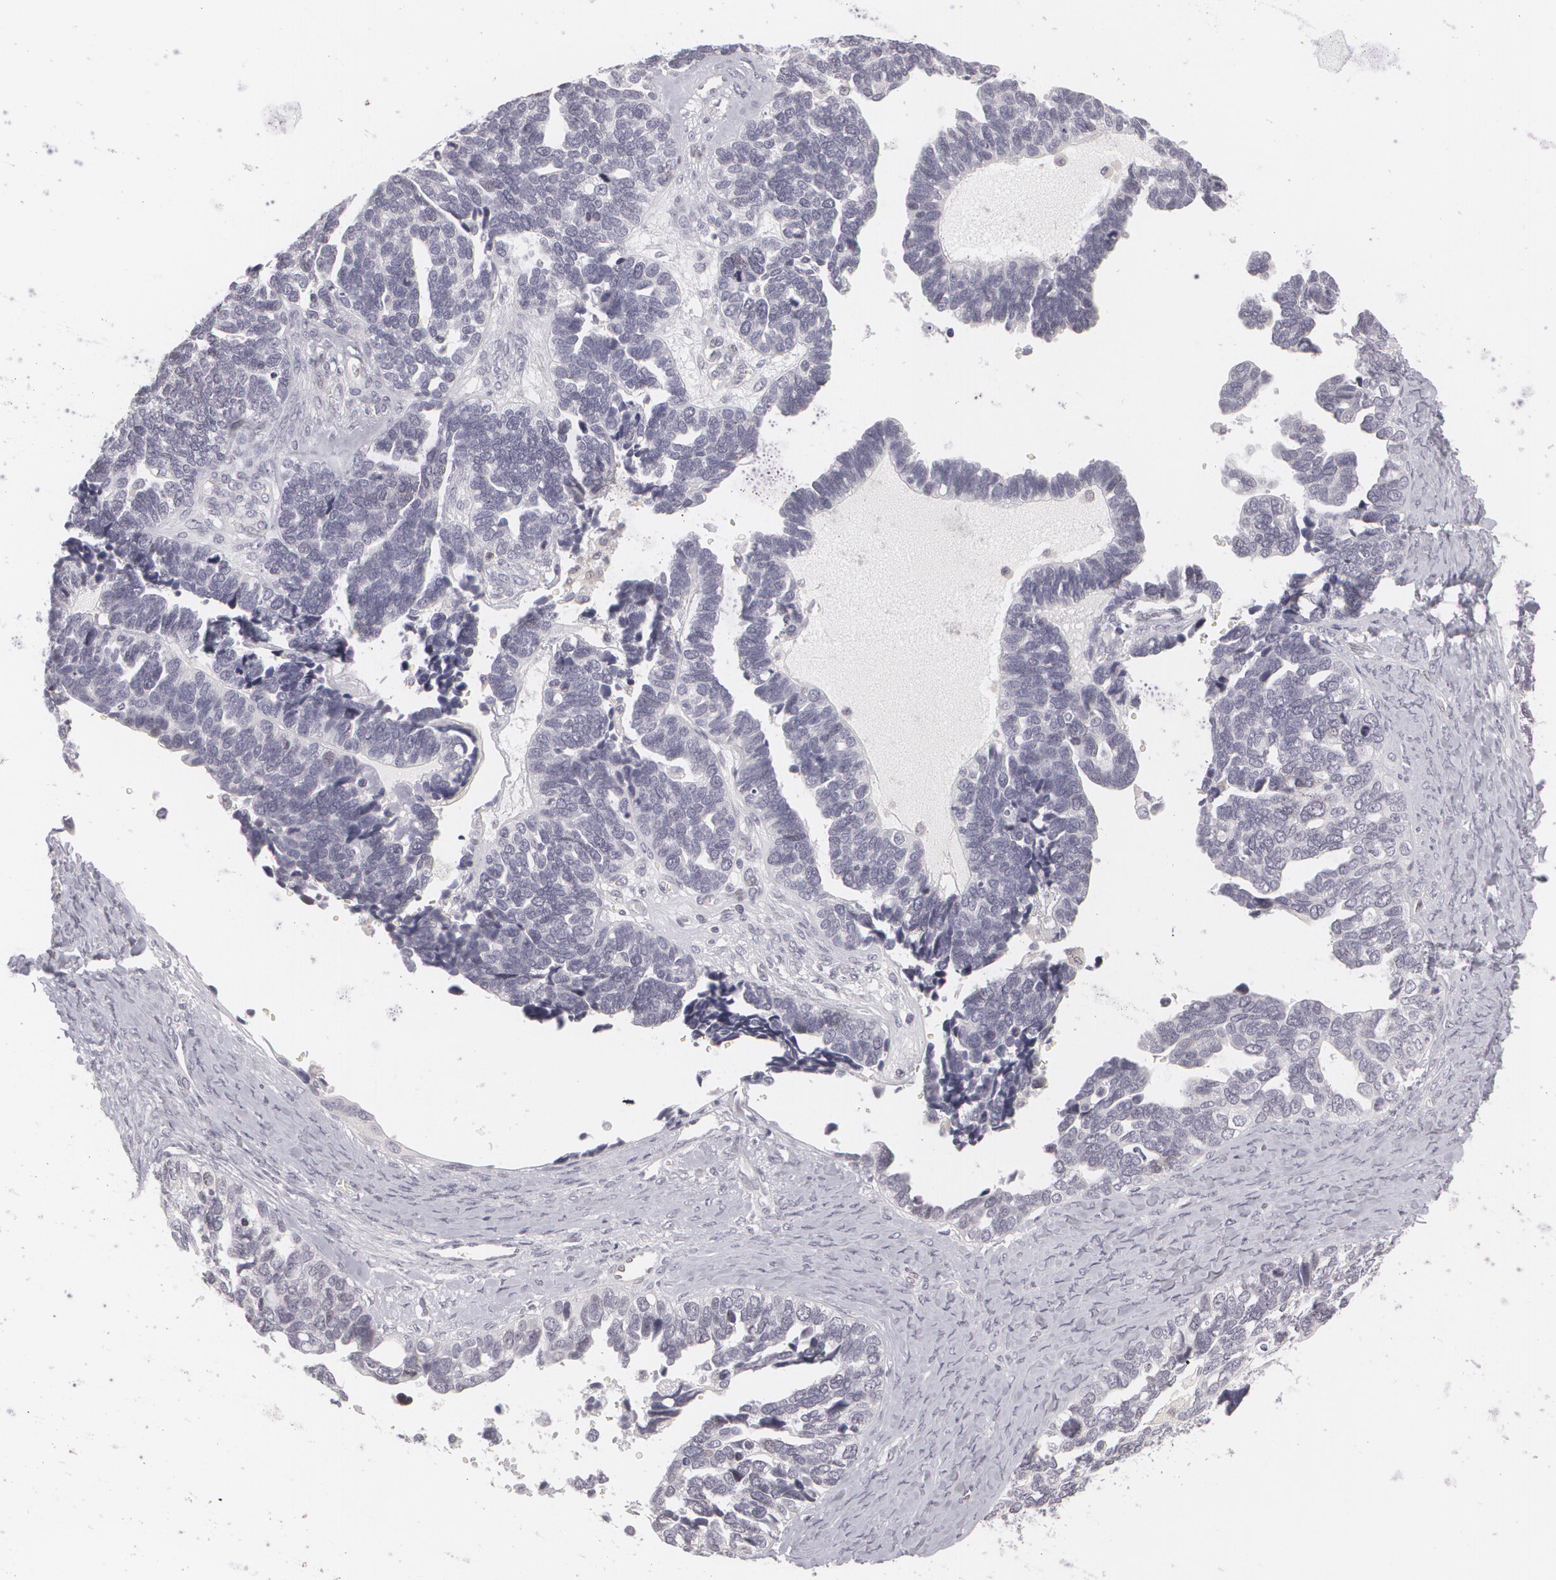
{"staining": {"intensity": "negative", "quantity": "none", "location": "none"}, "tissue": "ovarian cancer", "cell_type": "Tumor cells", "image_type": "cancer", "snomed": [{"axis": "morphology", "description": "Cystadenocarcinoma, serous, NOS"}, {"axis": "topography", "description": "Ovary"}], "caption": "Immunohistochemistry image of neoplastic tissue: ovarian cancer (serous cystadenocarcinoma) stained with DAB demonstrates no significant protein expression in tumor cells.", "gene": "ZBTB16", "patient": {"sex": "female", "age": 77}}